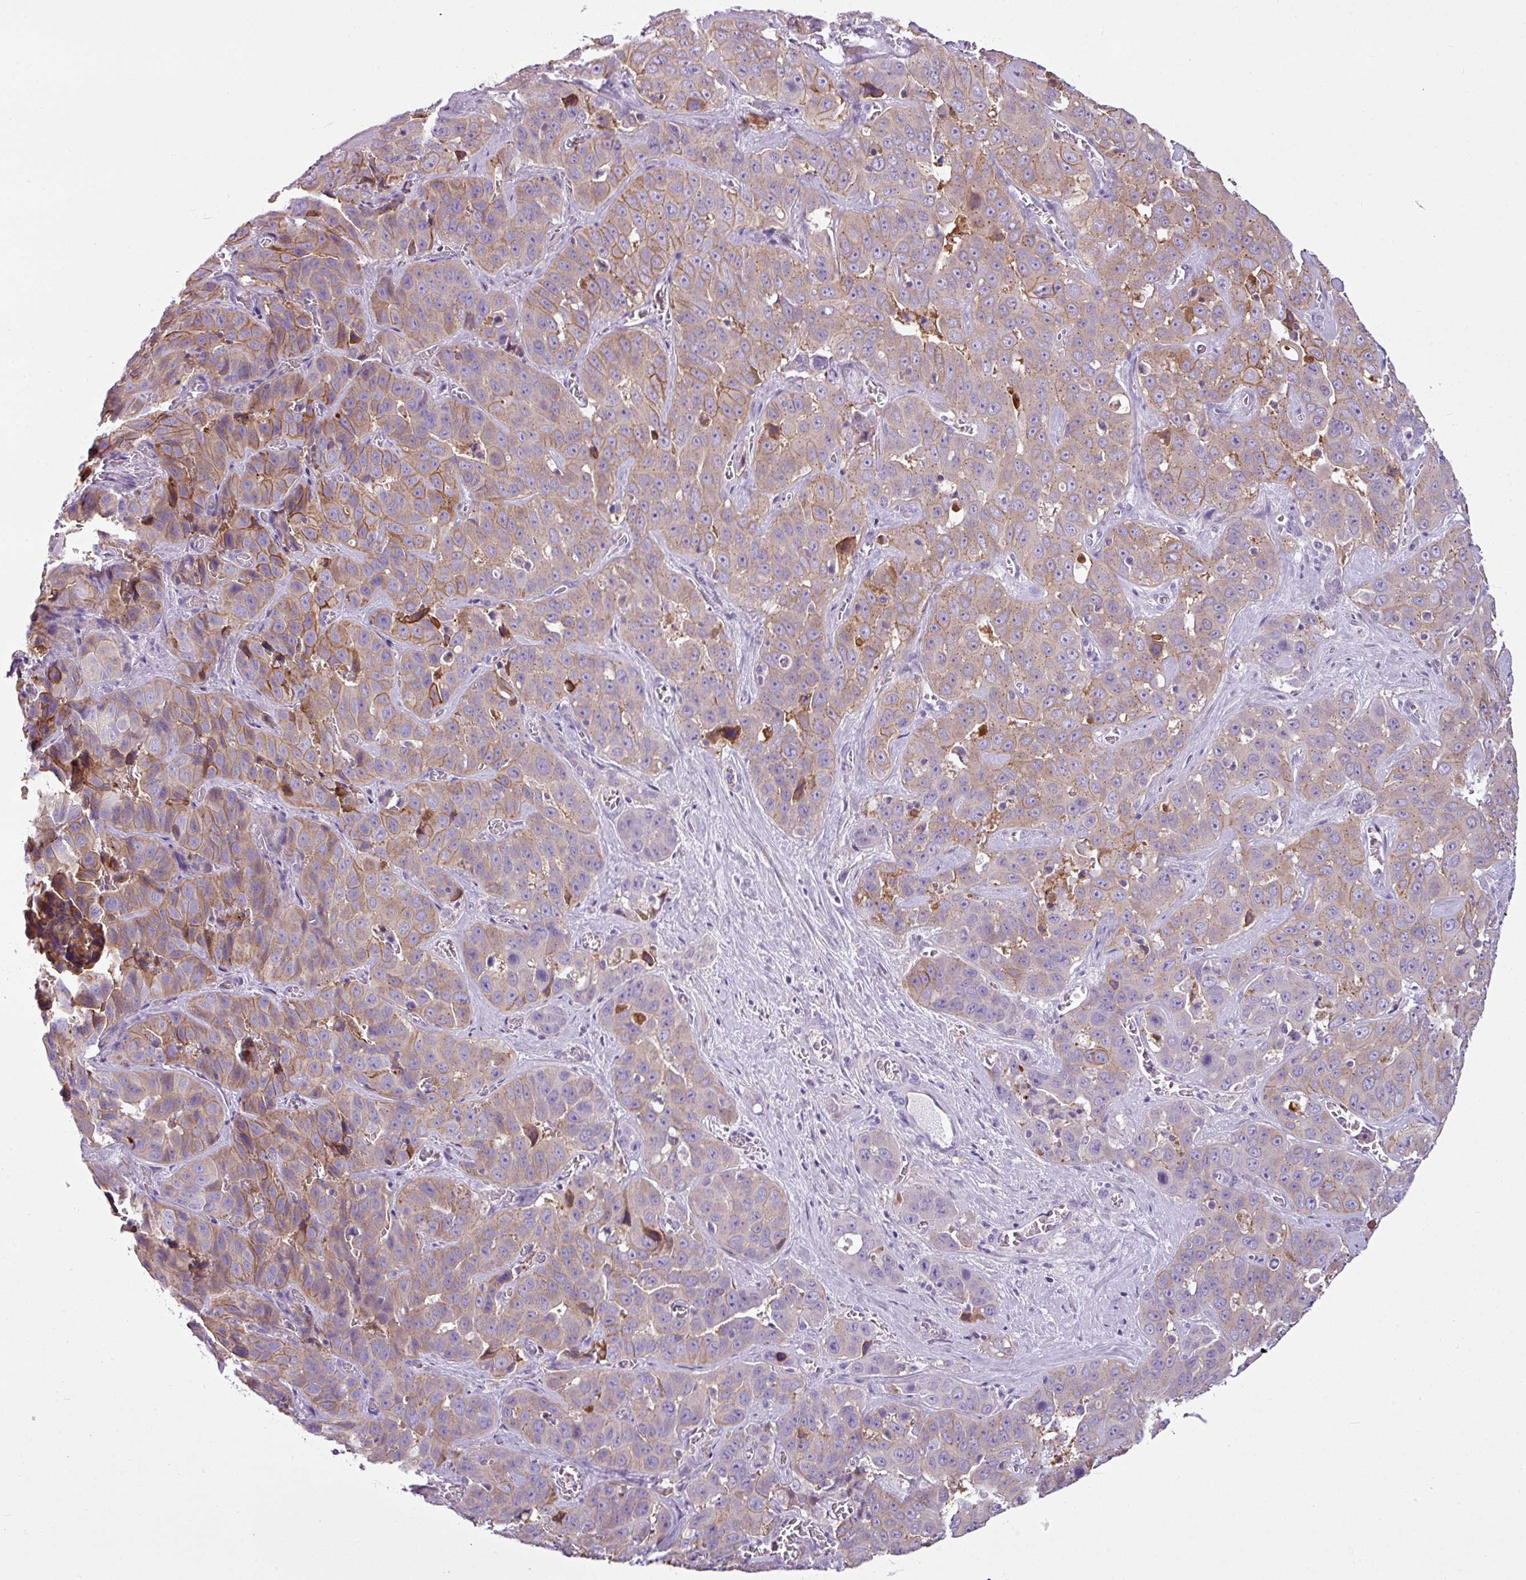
{"staining": {"intensity": "moderate", "quantity": ">75%", "location": "cytoplasmic/membranous"}, "tissue": "liver cancer", "cell_type": "Tumor cells", "image_type": "cancer", "snomed": [{"axis": "morphology", "description": "Cholangiocarcinoma"}, {"axis": "topography", "description": "Liver"}], "caption": "A brown stain highlights moderate cytoplasmic/membranous positivity of a protein in human liver cancer tumor cells.", "gene": "TMEM178B", "patient": {"sex": "female", "age": 52}}